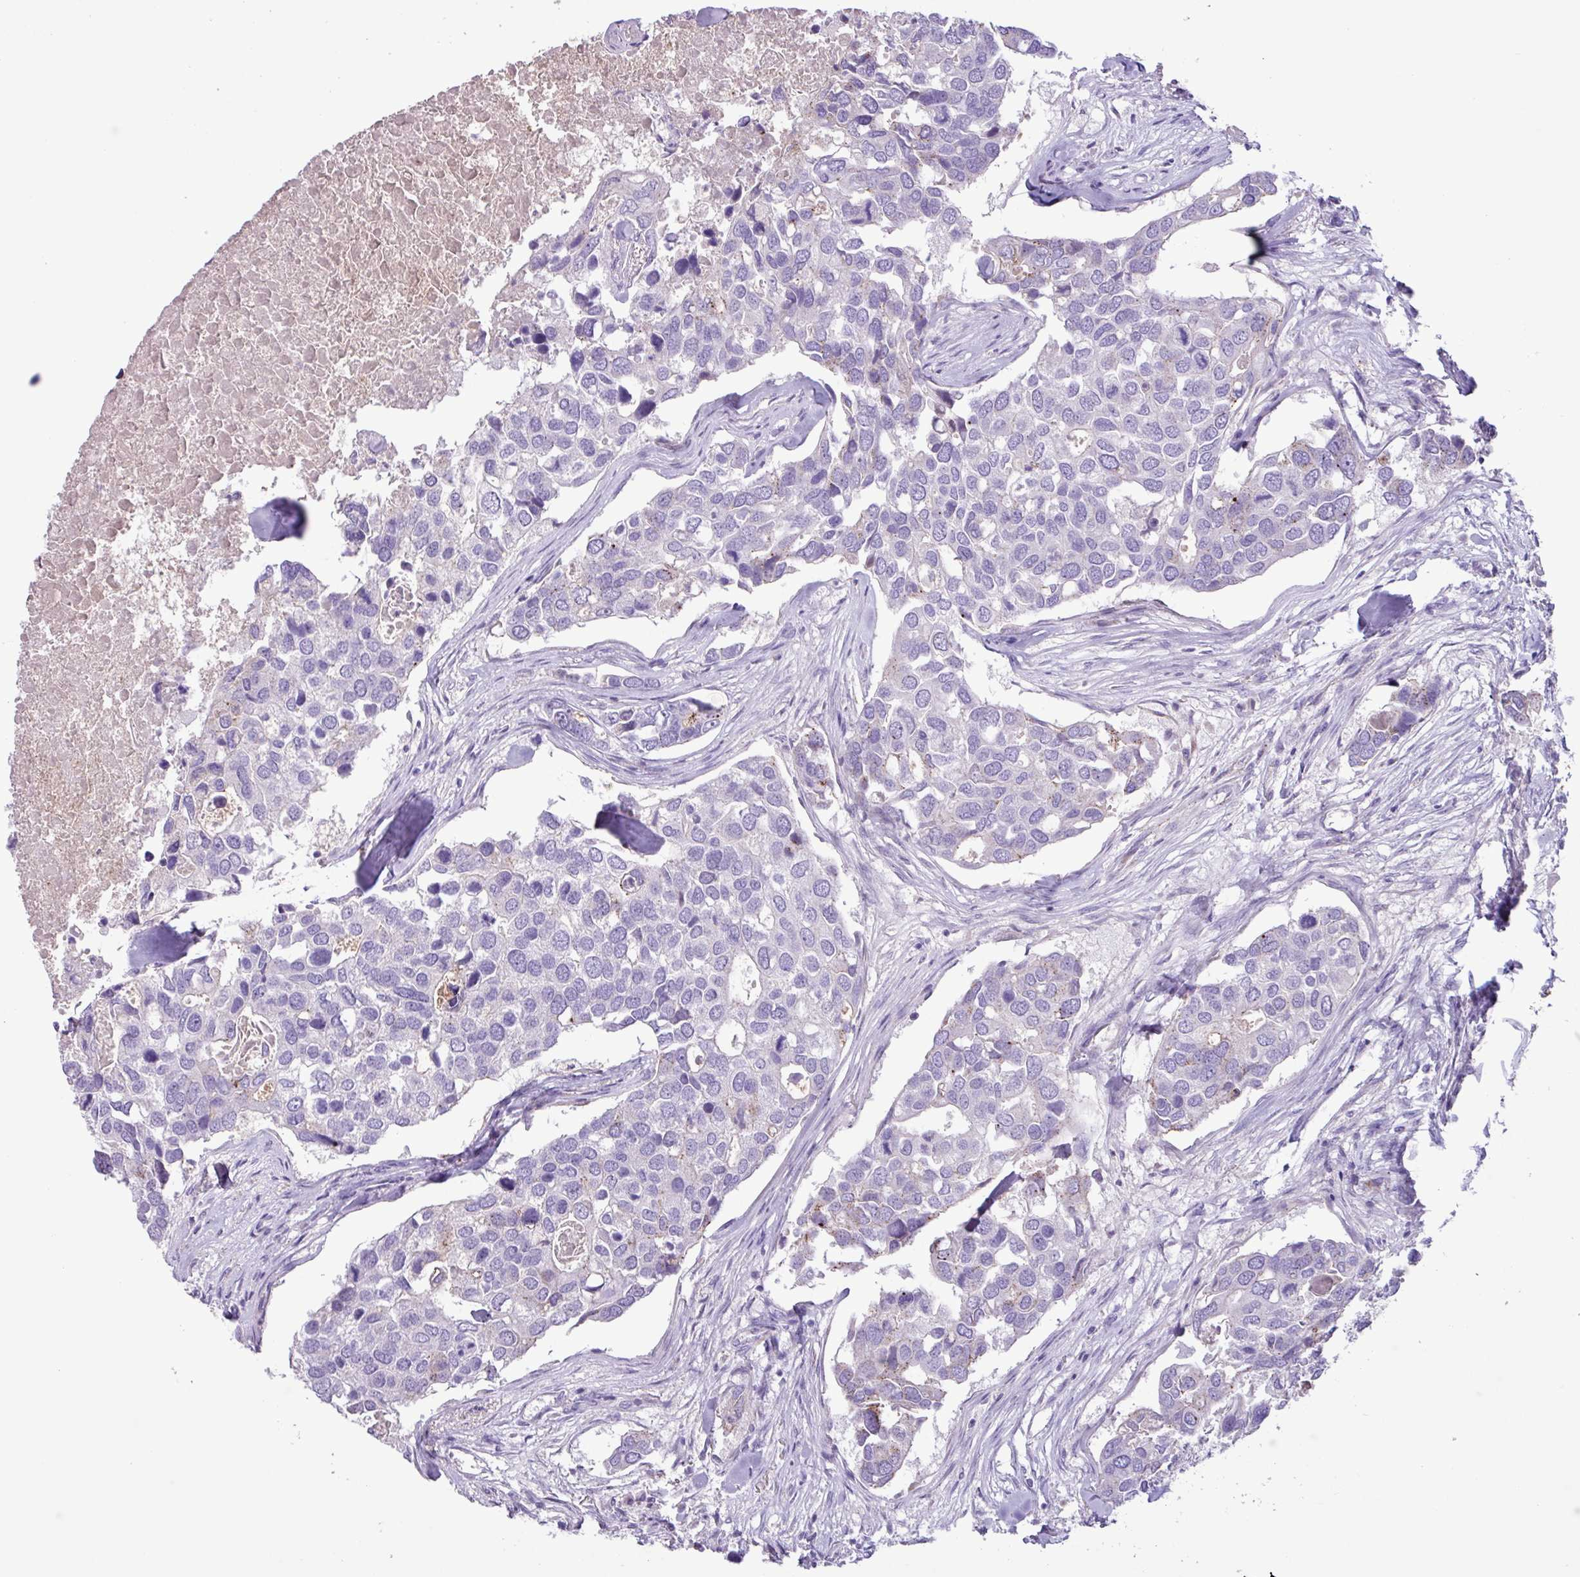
{"staining": {"intensity": "negative", "quantity": "none", "location": "none"}, "tissue": "breast cancer", "cell_type": "Tumor cells", "image_type": "cancer", "snomed": [{"axis": "morphology", "description": "Duct carcinoma"}, {"axis": "topography", "description": "Breast"}], "caption": "Breast cancer (invasive ductal carcinoma) was stained to show a protein in brown. There is no significant positivity in tumor cells. (Stains: DAB (3,3'-diaminobenzidine) IHC with hematoxylin counter stain, Microscopy: brightfield microscopy at high magnification).", "gene": "CYSTM1", "patient": {"sex": "female", "age": 83}}